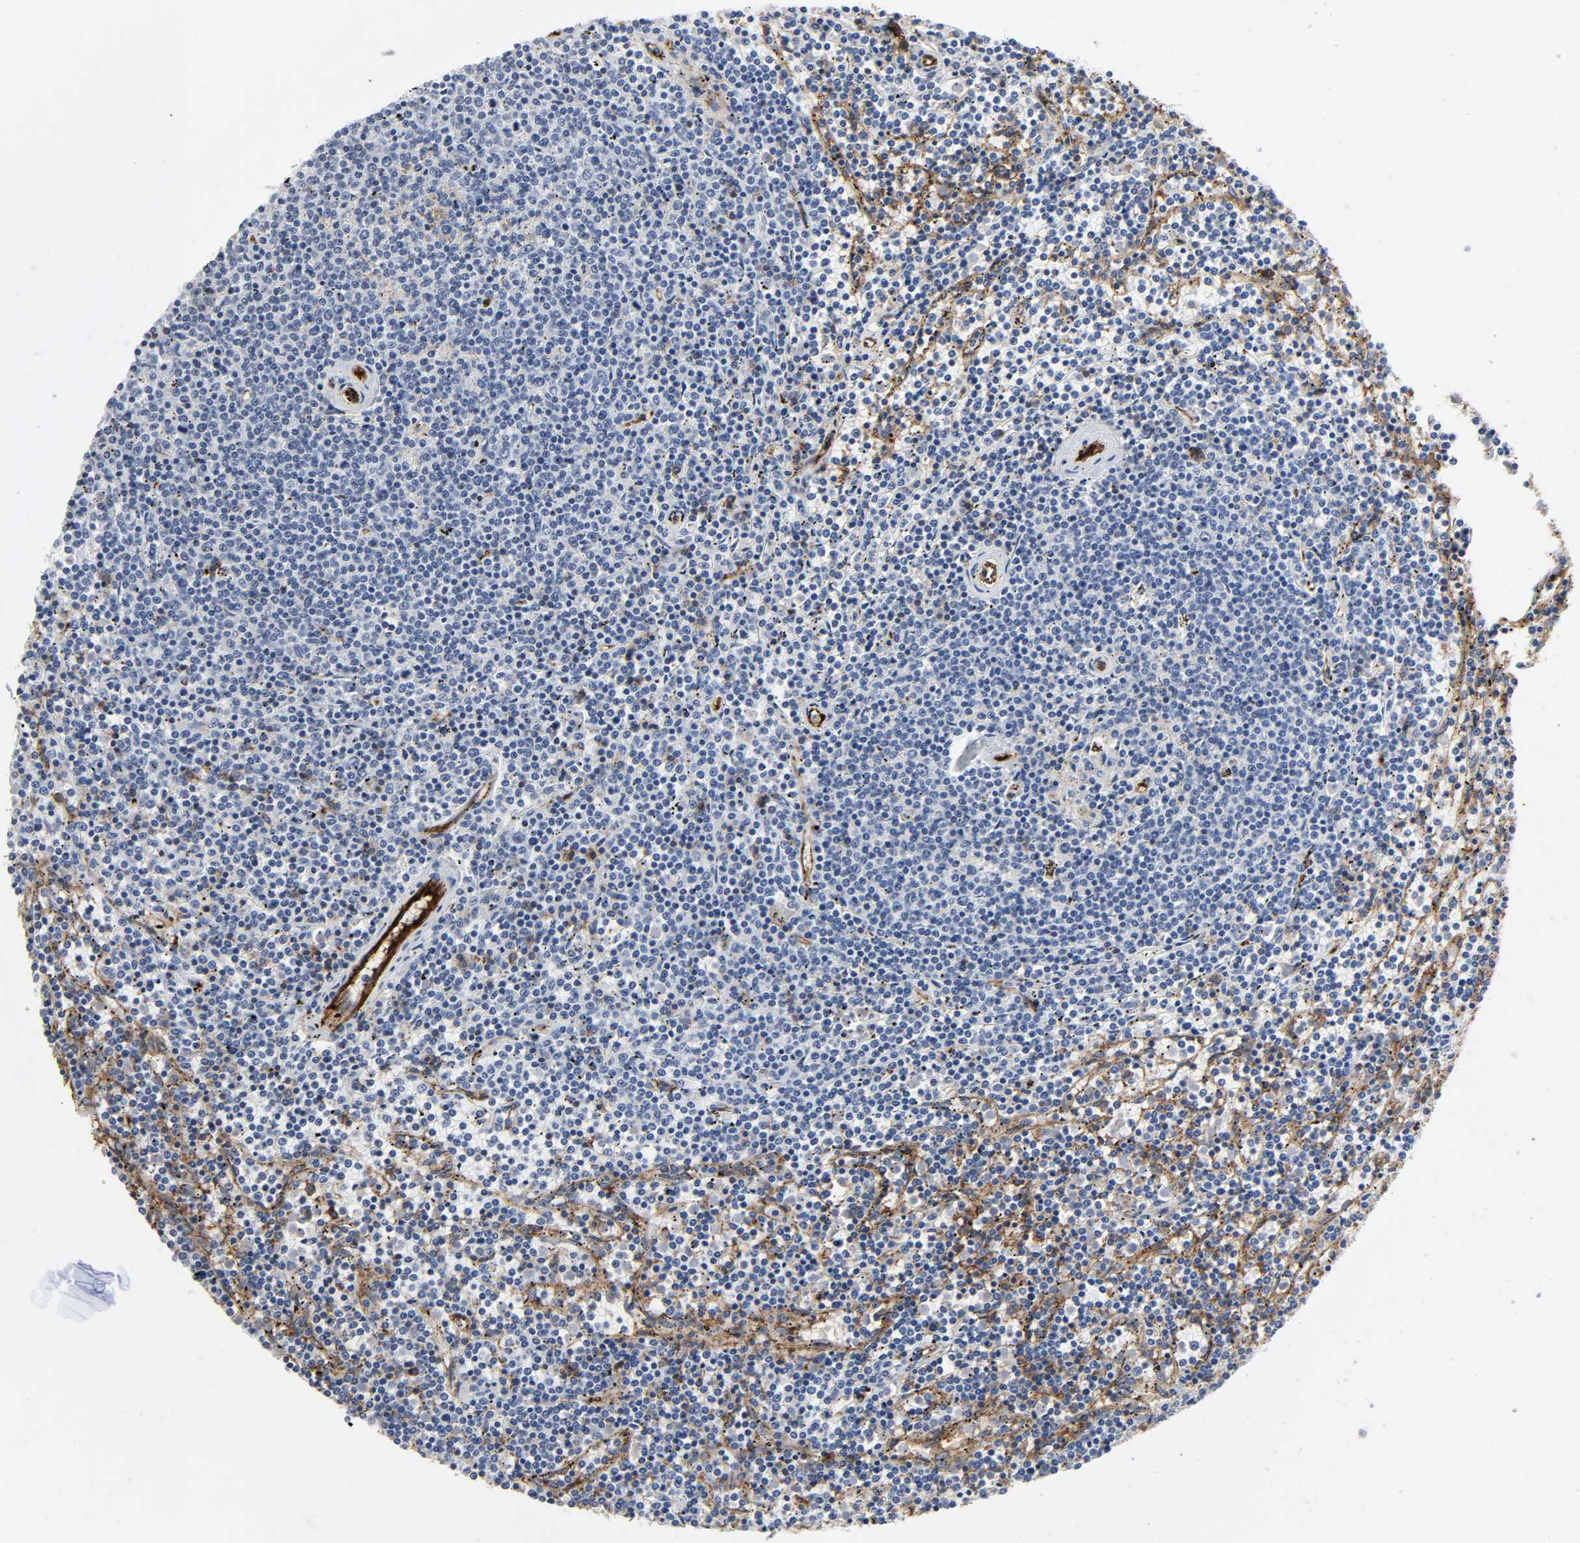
{"staining": {"intensity": "negative", "quantity": "none", "location": "none"}, "tissue": "lymphoma", "cell_type": "Tumor cells", "image_type": "cancer", "snomed": [{"axis": "morphology", "description": "Malignant lymphoma, non-Hodgkin's type, Low grade"}, {"axis": "topography", "description": "Spleen"}], "caption": "A micrograph of human low-grade malignant lymphoma, non-Hodgkin's type is negative for staining in tumor cells.", "gene": "PECAM1", "patient": {"sex": "female", "age": 50}}